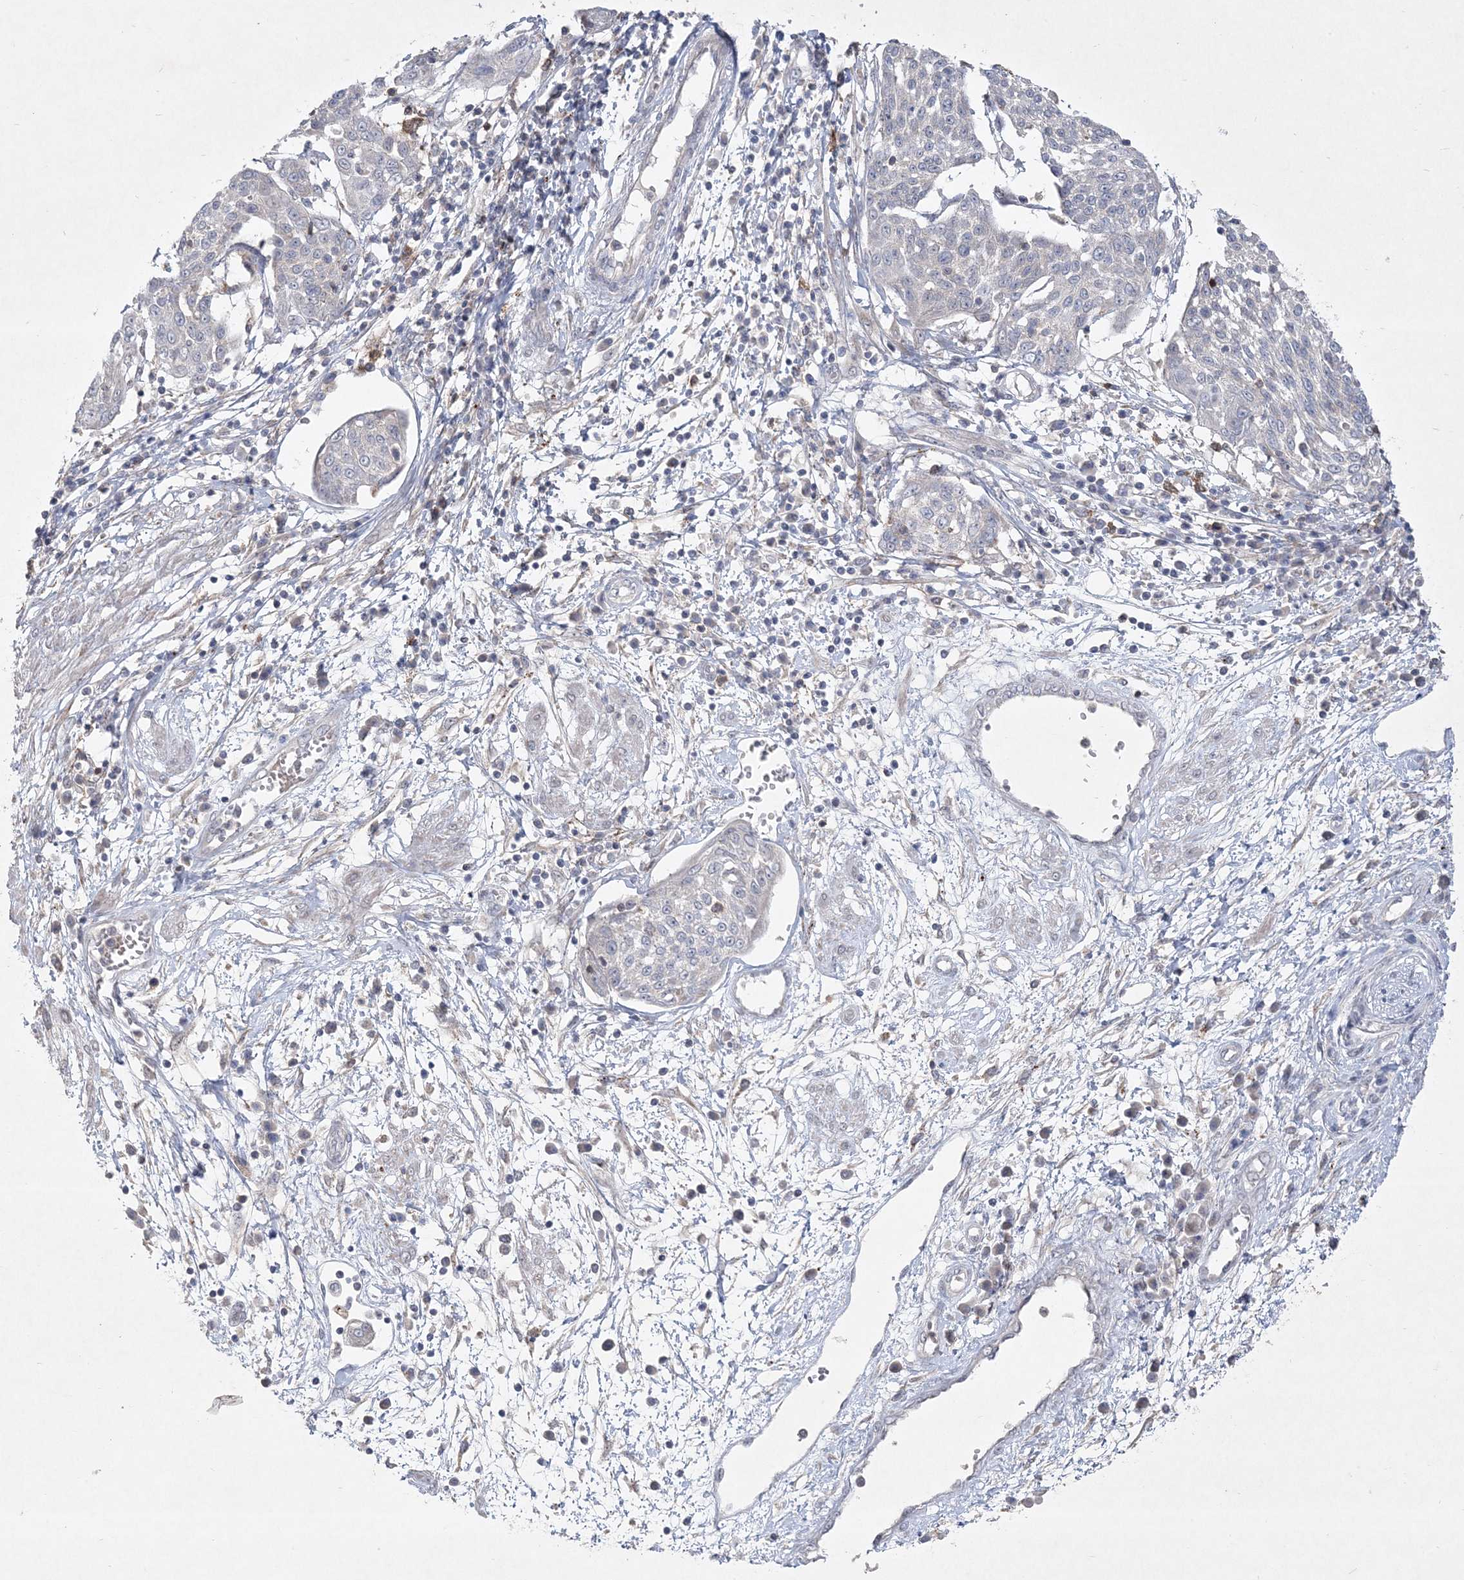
{"staining": {"intensity": "negative", "quantity": "none", "location": "none"}, "tissue": "cervical cancer", "cell_type": "Tumor cells", "image_type": "cancer", "snomed": [{"axis": "morphology", "description": "Squamous cell carcinoma, NOS"}, {"axis": "topography", "description": "Cervix"}], "caption": "Immunohistochemistry of cervical cancer (squamous cell carcinoma) displays no staining in tumor cells.", "gene": "CLNK", "patient": {"sex": "female", "age": 34}}